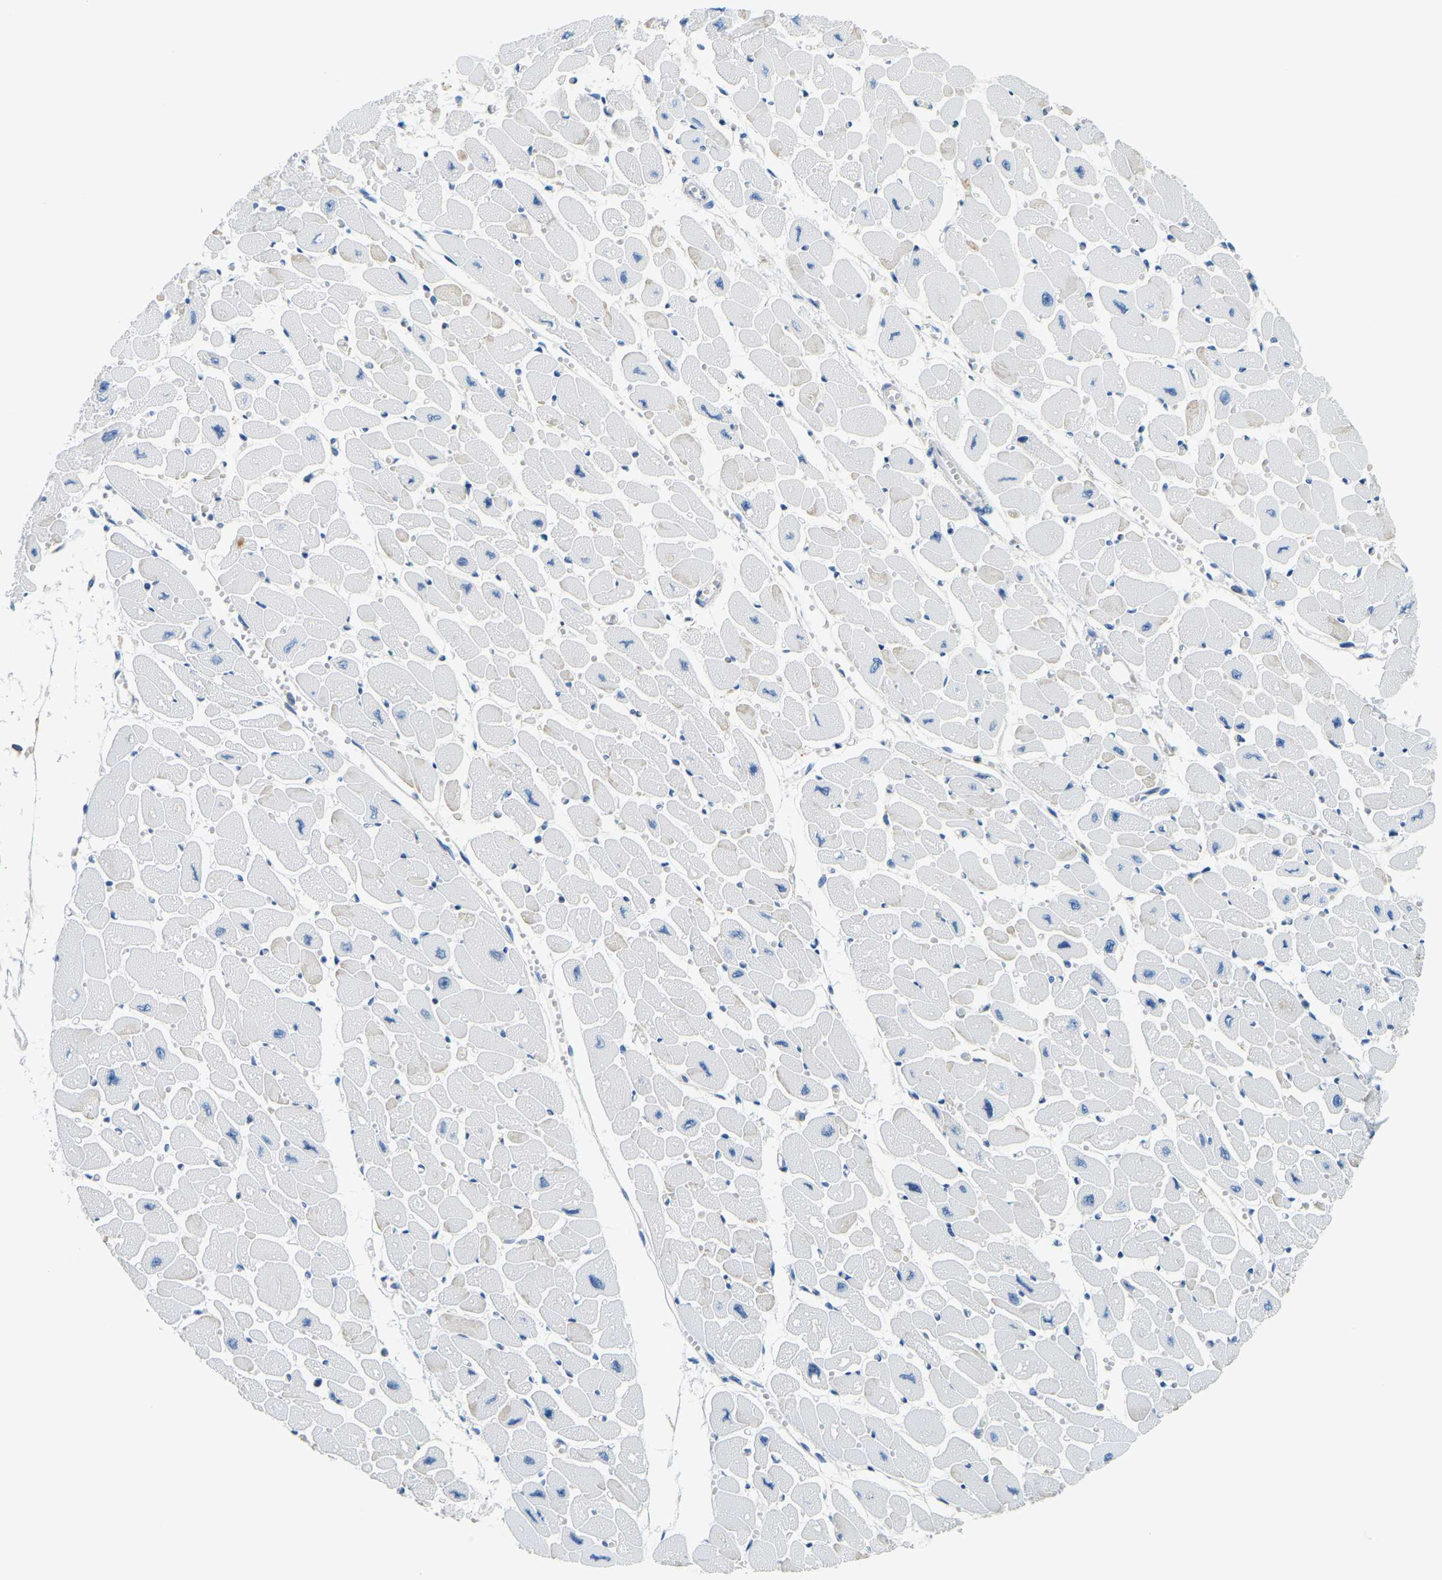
{"staining": {"intensity": "negative", "quantity": "none", "location": "none"}, "tissue": "heart muscle", "cell_type": "Cardiomyocytes", "image_type": "normal", "snomed": [{"axis": "morphology", "description": "Normal tissue, NOS"}, {"axis": "topography", "description": "Heart"}], "caption": "This is a photomicrograph of IHC staining of unremarkable heart muscle, which shows no positivity in cardiomyocytes.", "gene": "RRP1", "patient": {"sex": "female", "age": 54}}